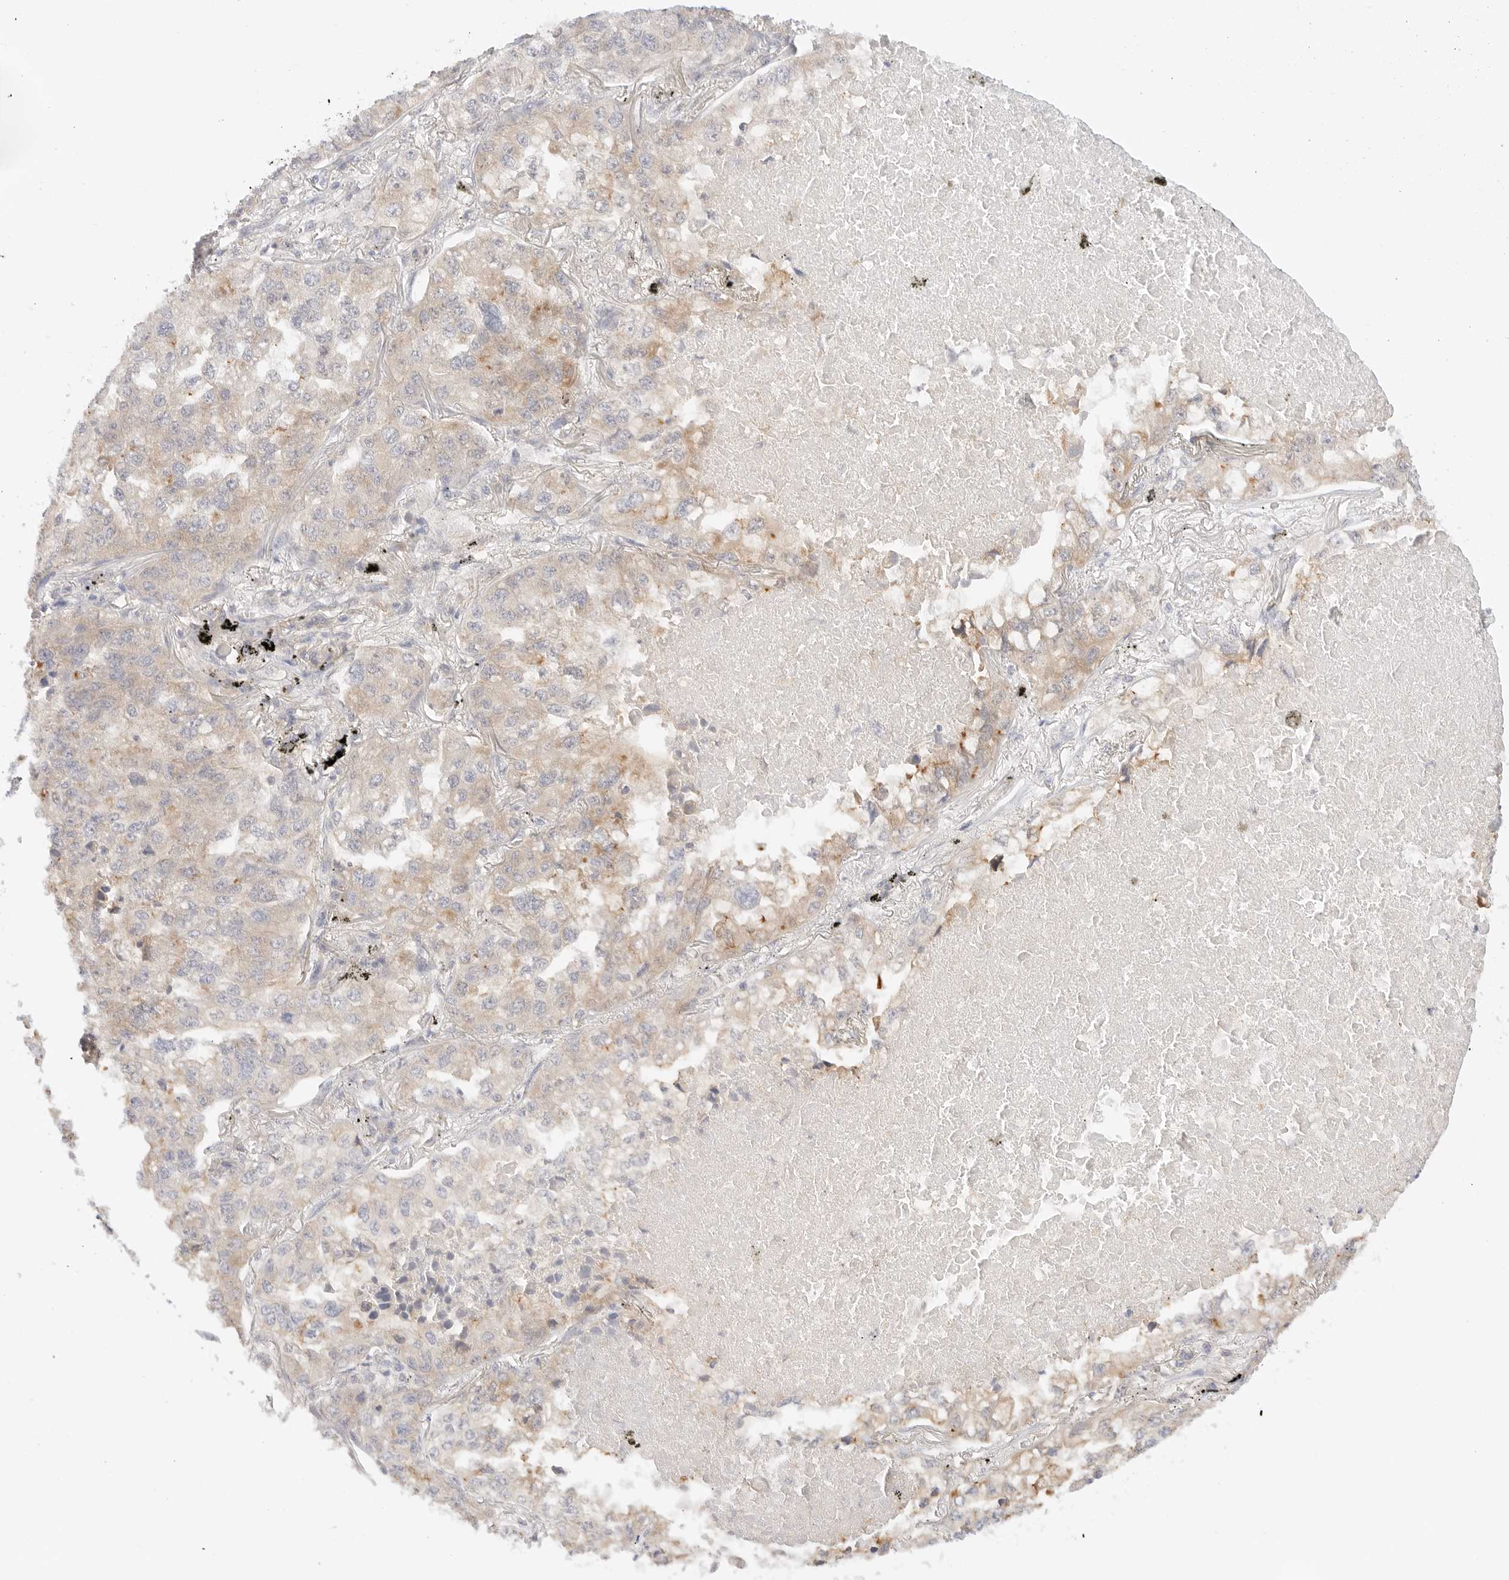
{"staining": {"intensity": "weak", "quantity": "25%-75%", "location": "cytoplasmic/membranous"}, "tissue": "lung cancer", "cell_type": "Tumor cells", "image_type": "cancer", "snomed": [{"axis": "morphology", "description": "Adenocarcinoma, NOS"}, {"axis": "topography", "description": "Lung"}], "caption": "Brown immunohistochemical staining in human lung cancer shows weak cytoplasmic/membranous staining in about 25%-75% of tumor cells.", "gene": "ERO1B", "patient": {"sex": "male", "age": 65}}